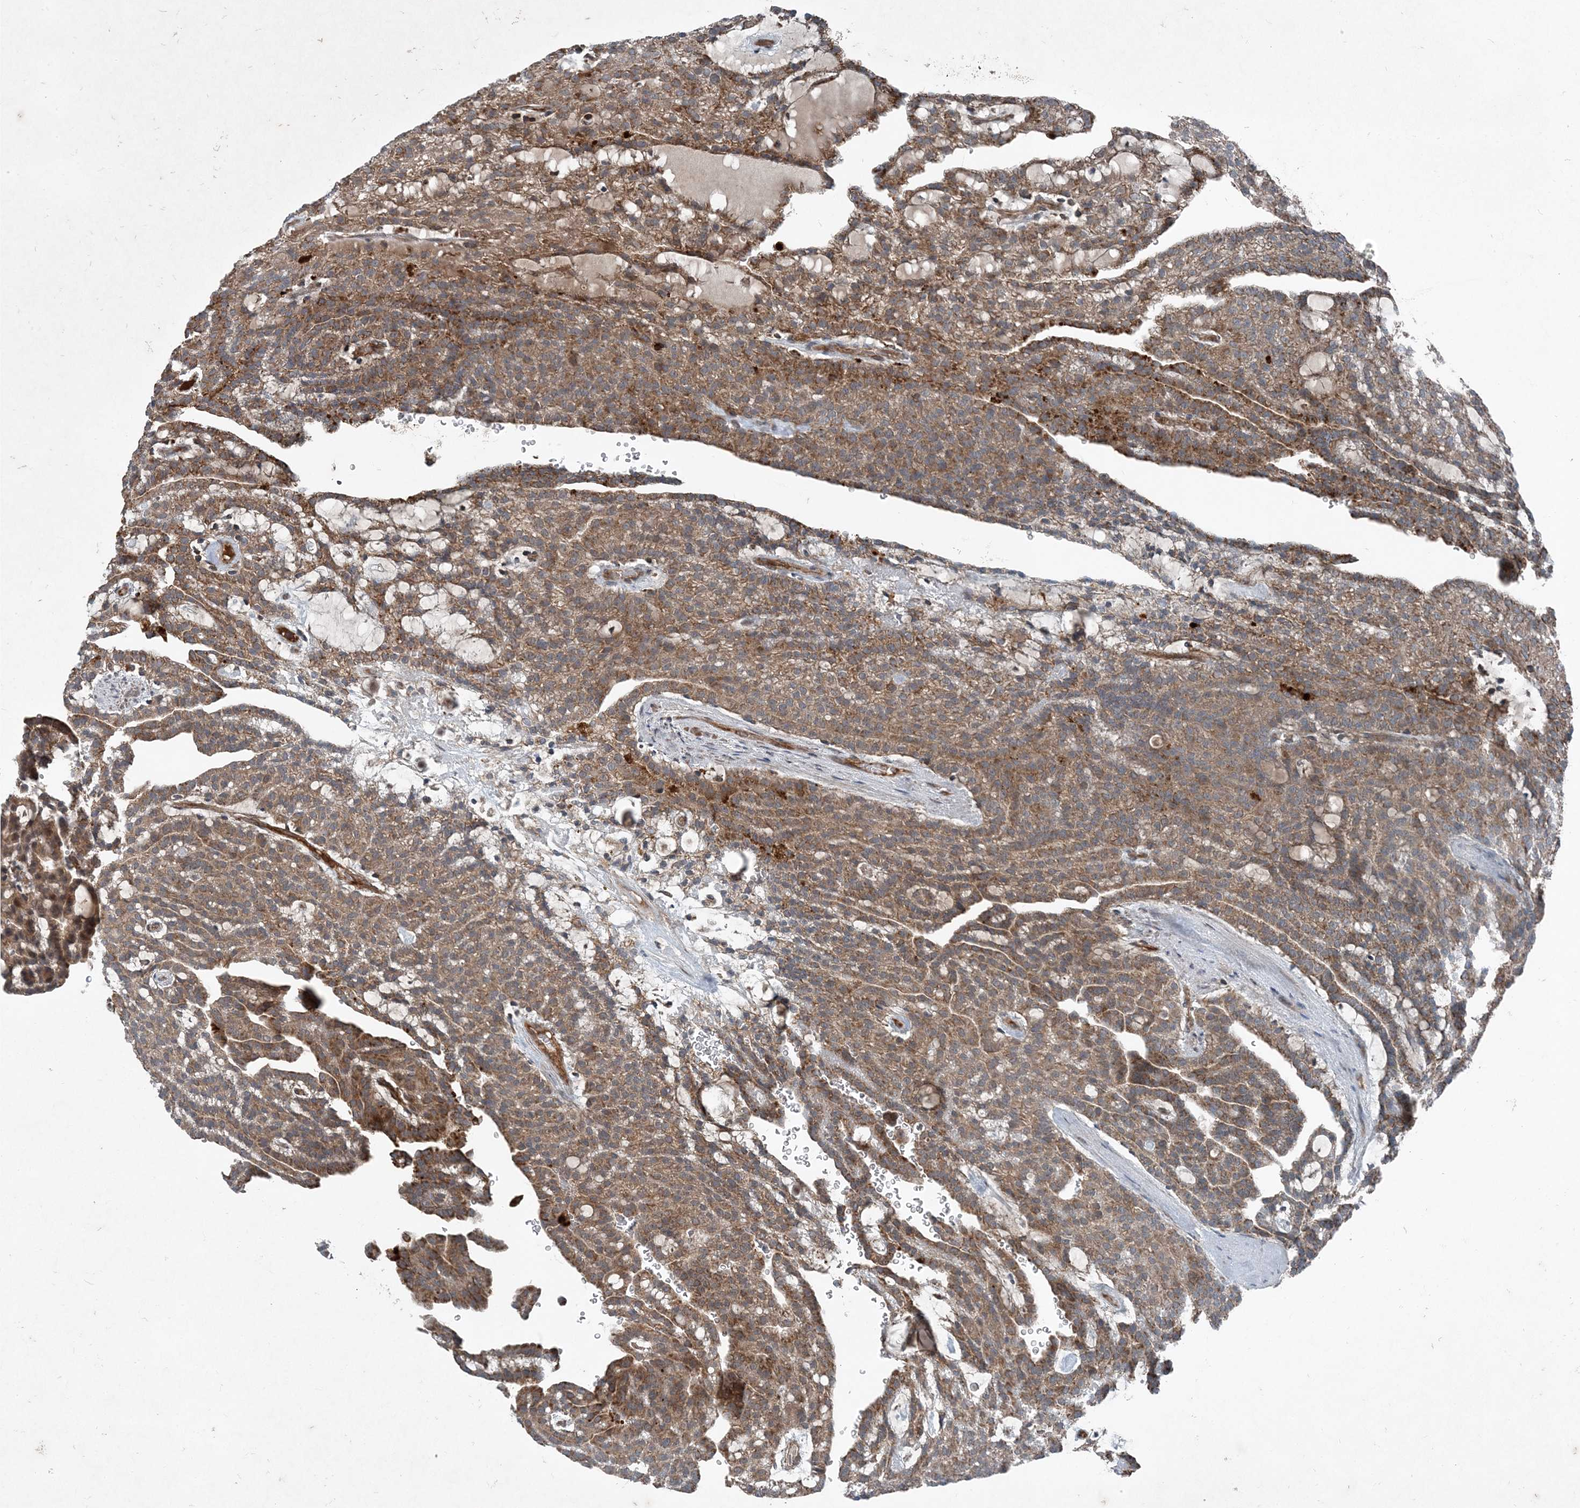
{"staining": {"intensity": "moderate", "quantity": ">75%", "location": "cytoplasmic/membranous"}, "tissue": "renal cancer", "cell_type": "Tumor cells", "image_type": "cancer", "snomed": [{"axis": "morphology", "description": "Adenocarcinoma, NOS"}, {"axis": "topography", "description": "Kidney"}], "caption": "A brown stain shows moderate cytoplasmic/membranous positivity of a protein in human renal cancer (adenocarcinoma) tumor cells.", "gene": "NDUFA2", "patient": {"sex": "male", "age": 63}}